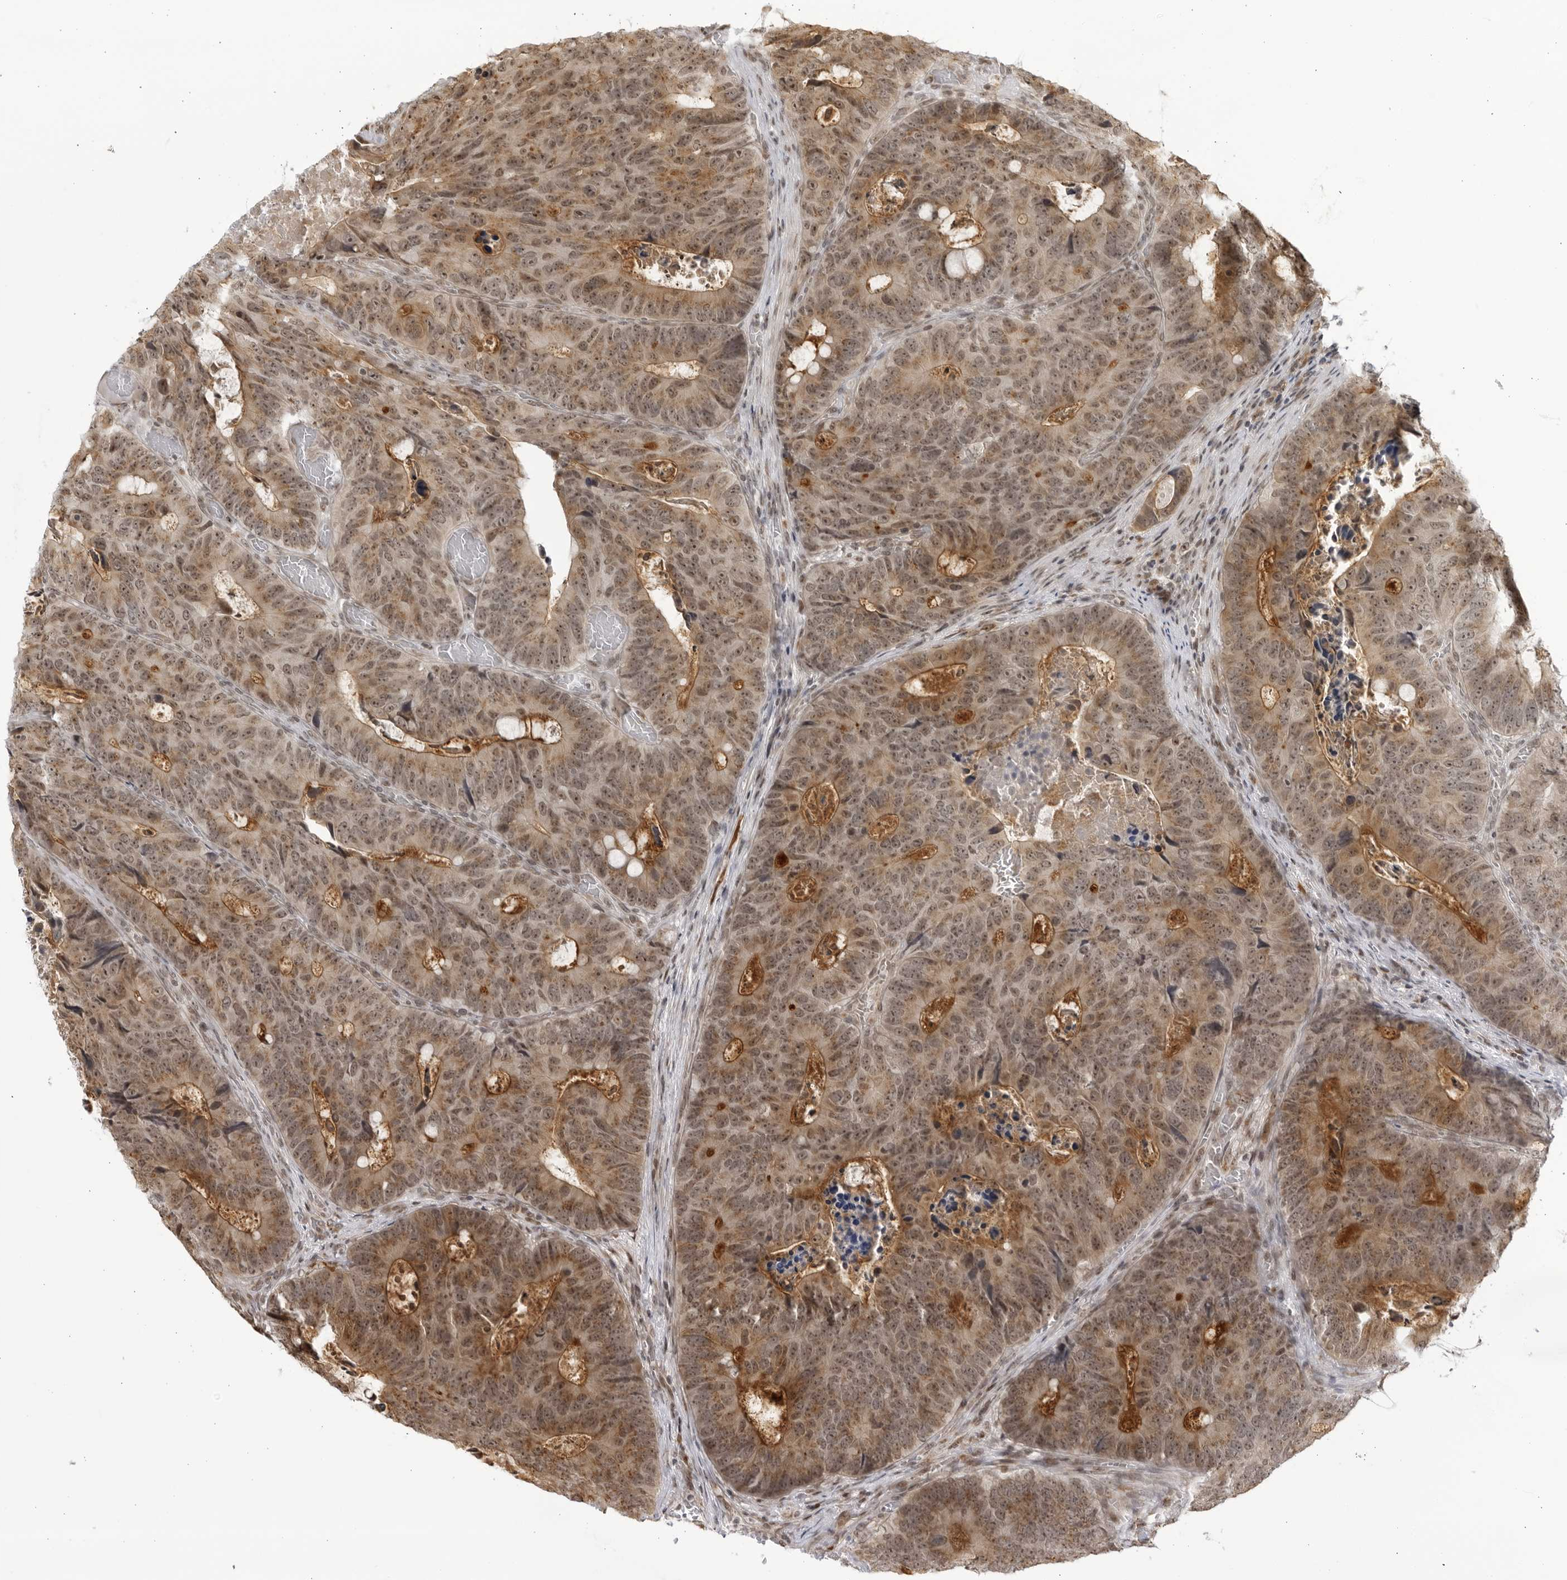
{"staining": {"intensity": "weak", "quantity": "25%-75%", "location": "cytoplasmic/membranous"}, "tissue": "colorectal cancer", "cell_type": "Tumor cells", "image_type": "cancer", "snomed": [{"axis": "morphology", "description": "Adenocarcinoma, NOS"}, {"axis": "topography", "description": "Colon"}], "caption": "Immunohistochemical staining of colorectal adenocarcinoma shows low levels of weak cytoplasmic/membranous protein positivity in about 25%-75% of tumor cells.", "gene": "RASGEF1C", "patient": {"sex": "male", "age": 87}}